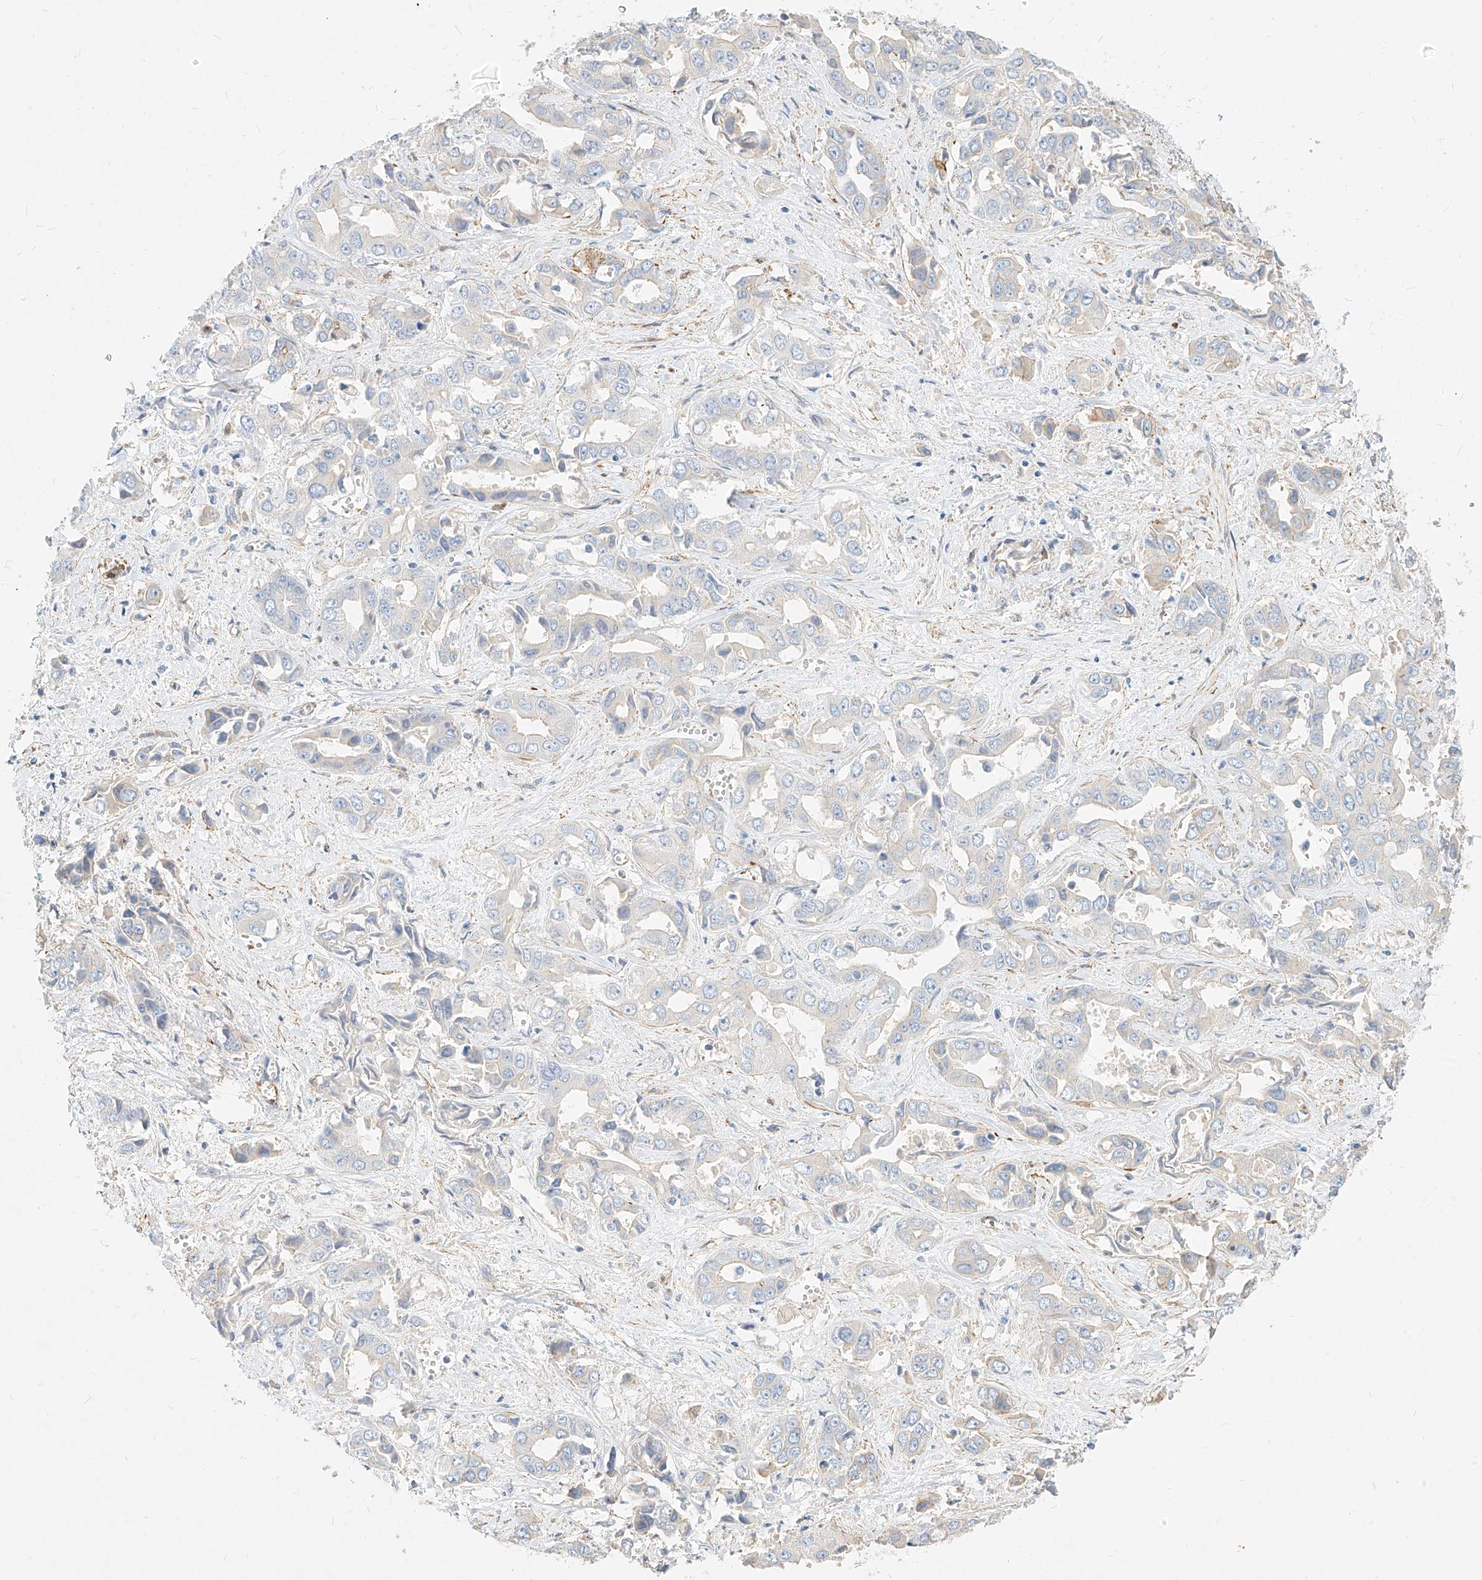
{"staining": {"intensity": "negative", "quantity": "none", "location": "none"}, "tissue": "liver cancer", "cell_type": "Tumor cells", "image_type": "cancer", "snomed": [{"axis": "morphology", "description": "Cholangiocarcinoma"}, {"axis": "topography", "description": "Liver"}], "caption": "High magnification brightfield microscopy of liver cholangiocarcinoma stained with DAB (3,3'-diaminobenzidine) (brown) and counterstained with hematoxylin (blue): tumor cells show no significant expression. (Immunohistochemistry, brightfield microscopy, high magnification).", "gene": "KCNH5", "patient": {"sex": "female", "age": 52}}